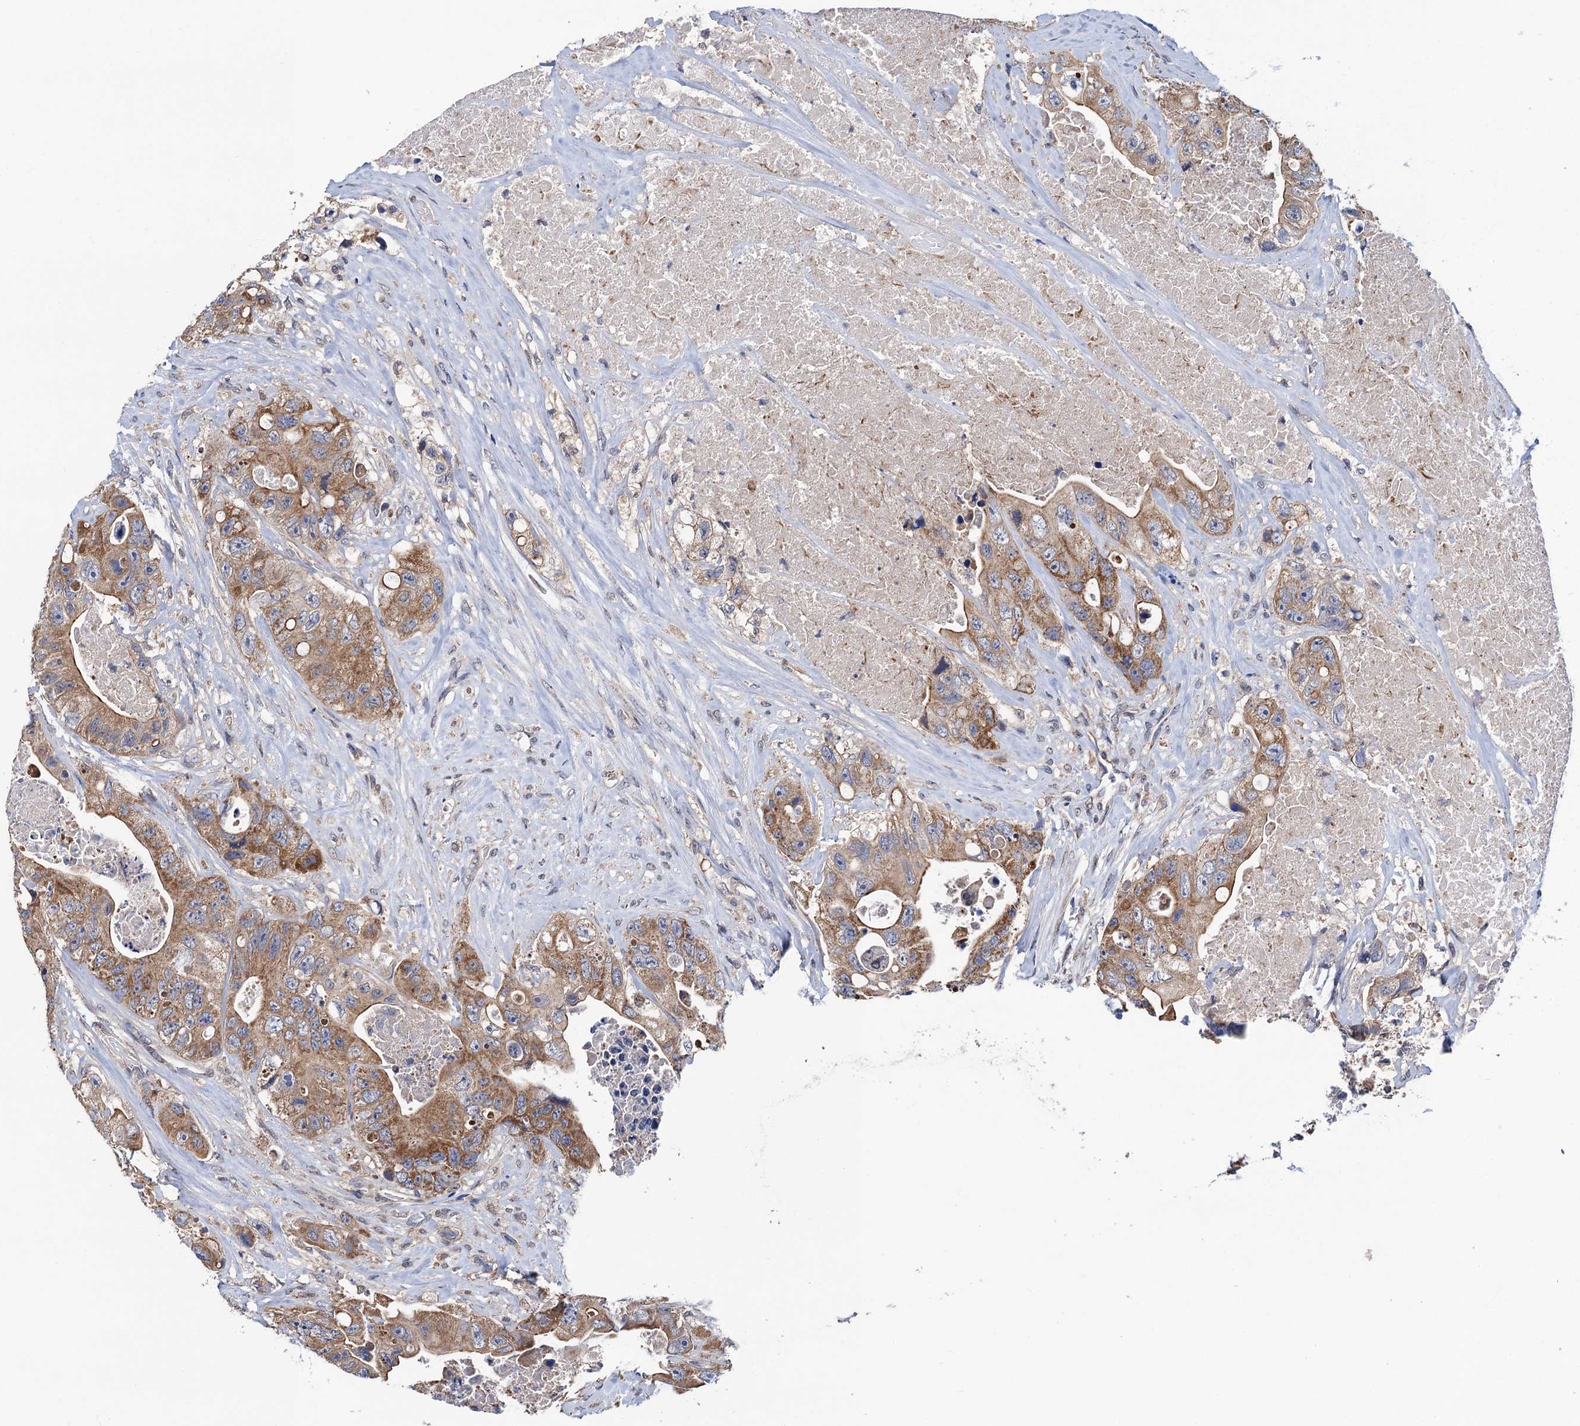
{"staining": {"intensity": "moderate", "quantity": ">75%", "location": "cytoplasmic/membranous"}, "tissue": "colorectal cancer", "cell_type": "Tumor cells", "image_type": "cancer", "snomed": [{"axis": "morphology", "description": "Adenocarcinoma, NOS"}, {"axis": "topography", "description": "Colon"}], "caption": "Human adenocarcinoma (colorectal) stained with a brown dye shows moderate cytoplasmic/membranous positive positivity in approximately >75% of tumor cells.", "gene": "PTCD3", "patient": {"sex": "female", "age": 46}}